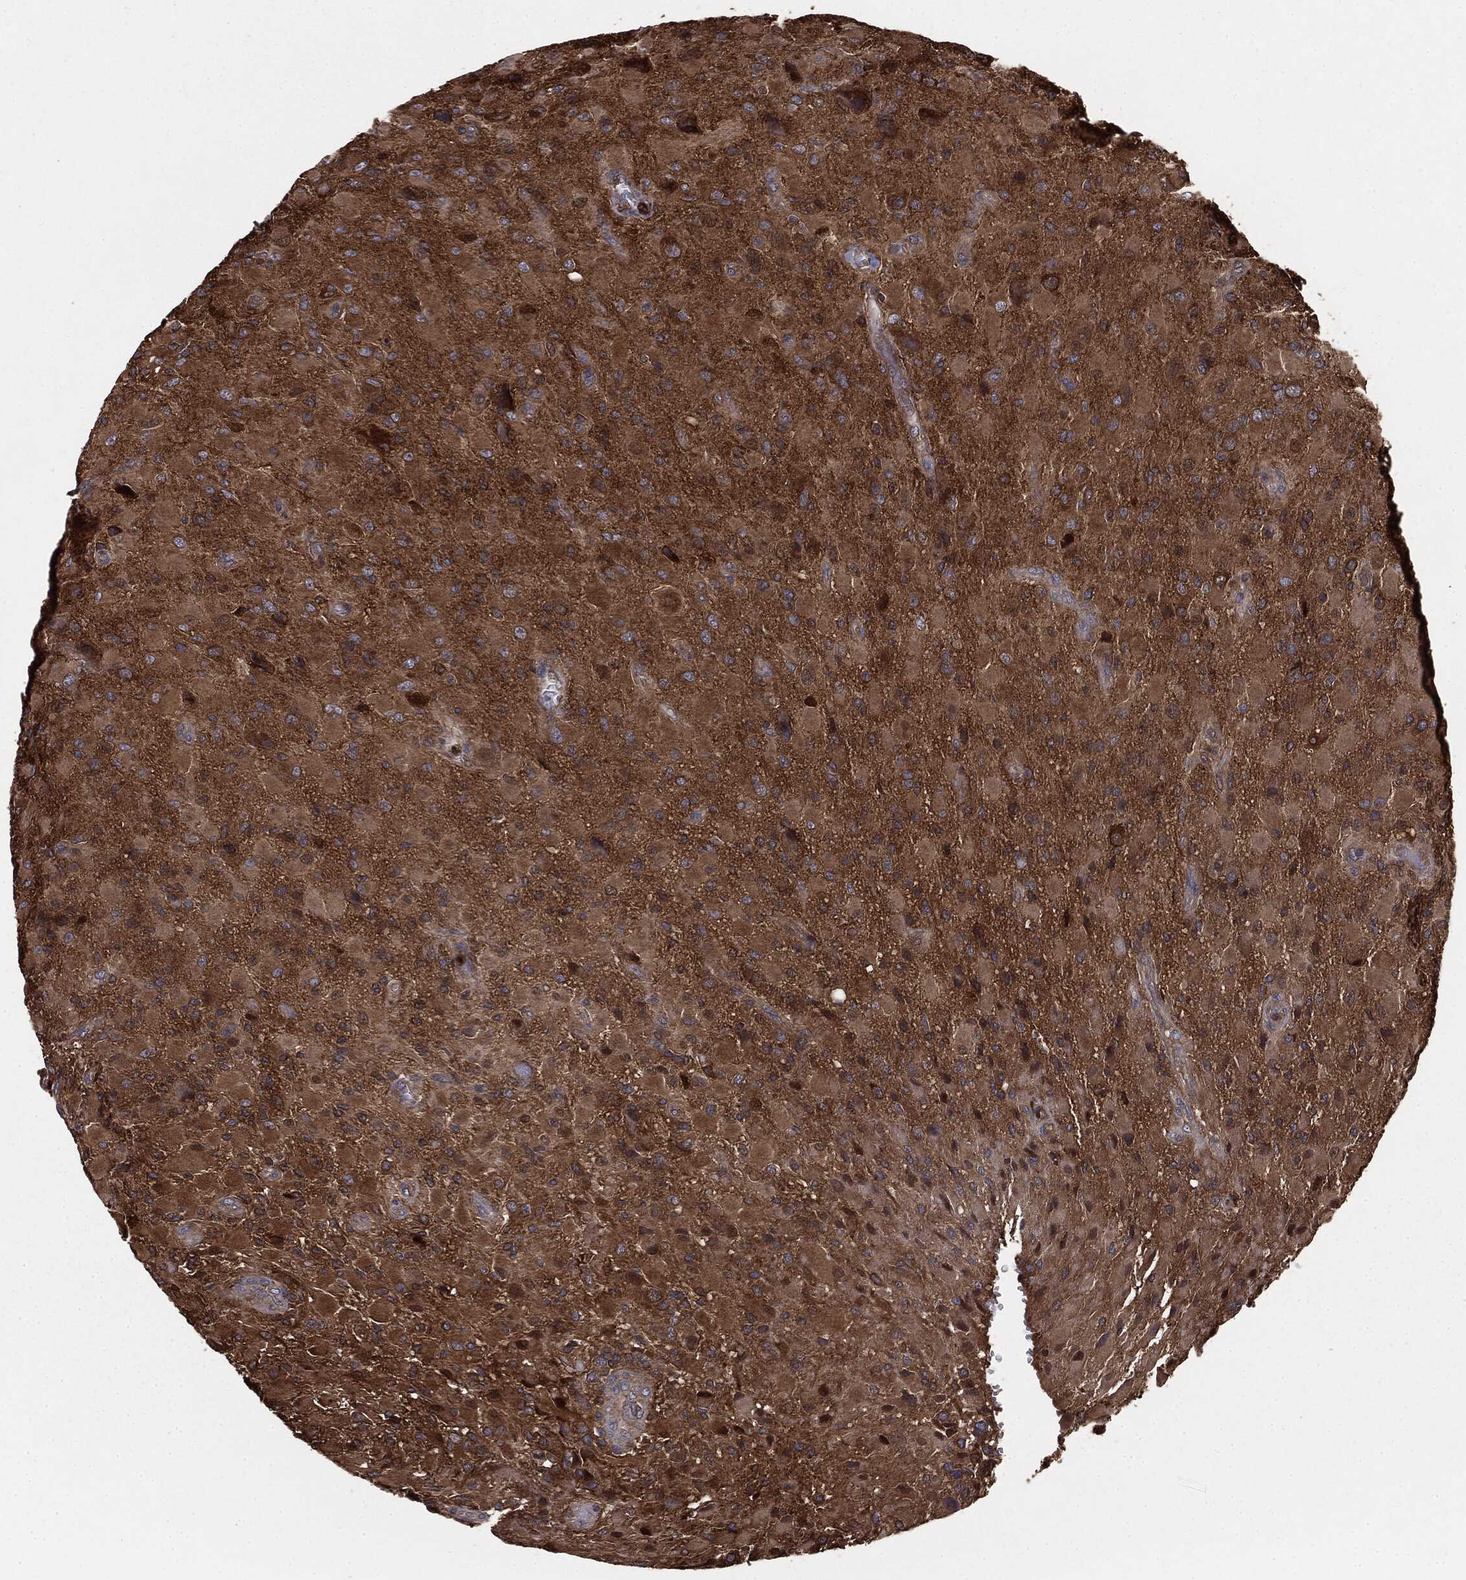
{"staining": {"intensity": "moderate", "quantity": "25%-75%", "location": "cytoplasmic/membranous"}, "tissue": "glioma", "cell_type": "Tumor cells", "image_type": "cancer", "snomed": [{"axis": "morphology", "description": "Glioma, malignant, High grade"}, {"axis": "topography", "description": "Cerebral cortex"}], "caption": "Immunohistochemistry (IHC) (DAB) staining of malignant glioma (high-grade) reveals moderate cytoplasmic/membranous protein positivity in approximately 25%-75% of tumor cells.", "gene": "GNB5", "patient": {"sex": "male", "age": 35}}